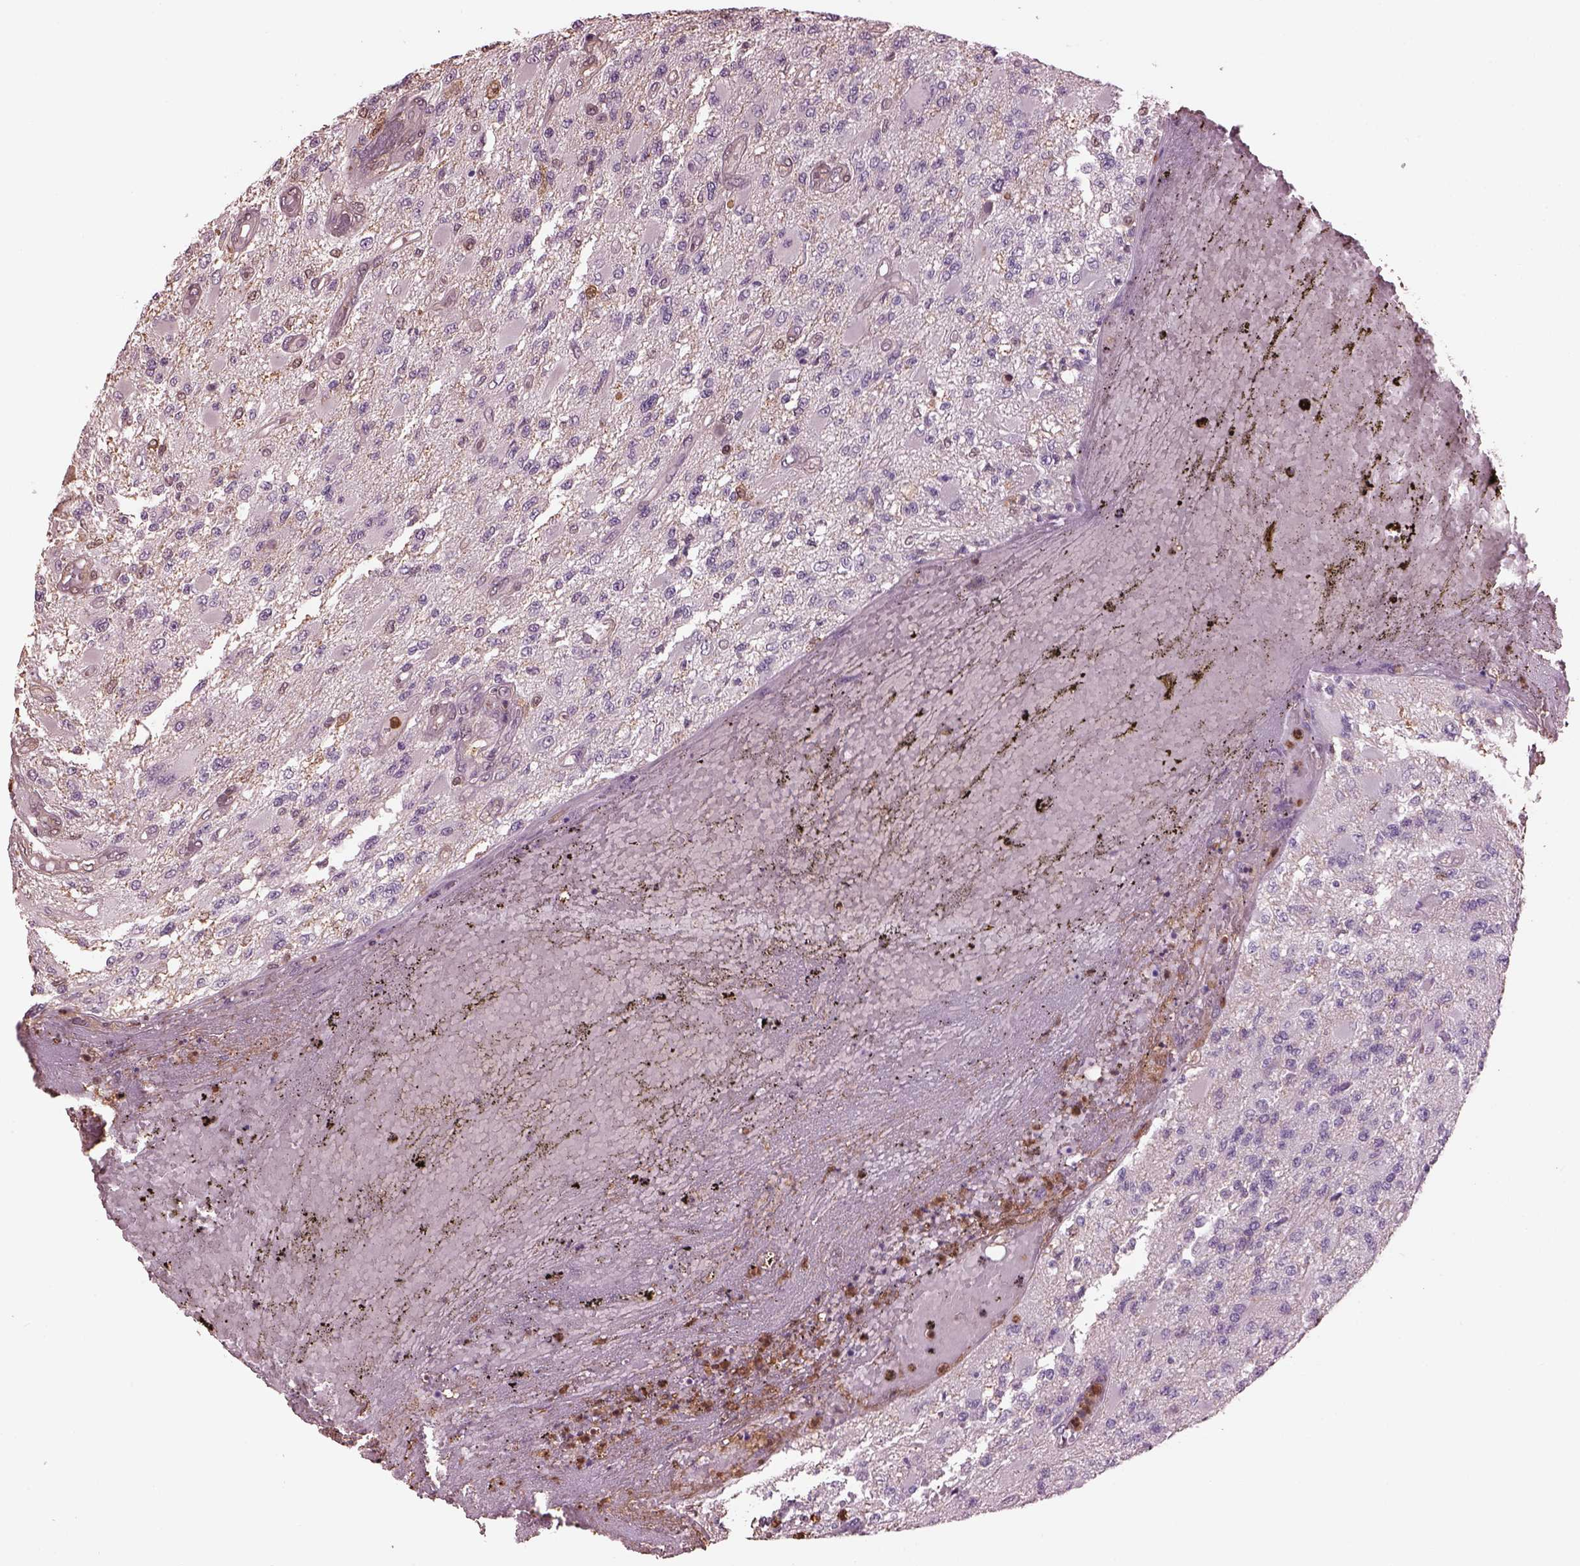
{"staining": {"intensity": "negative", "quantity": "none", "location": "none"}, "tissue": "glioma", "cell_type": "Tumor cells", "image_type": "cancer", "snomed": [{"axis": "morphology", "description": "Glioma, malignant, High grade"}, {"axis": "topography", "description": "Brain"}], "caption": "An image of glioma stained for a protein shows no brown staining in tumor cells. The staining is performed using DAB brown chromogen with nuclei counter-stained in using hematoxylin.", "gene": "IL31RA", "patient": {"sex": "female", "age": 63}}